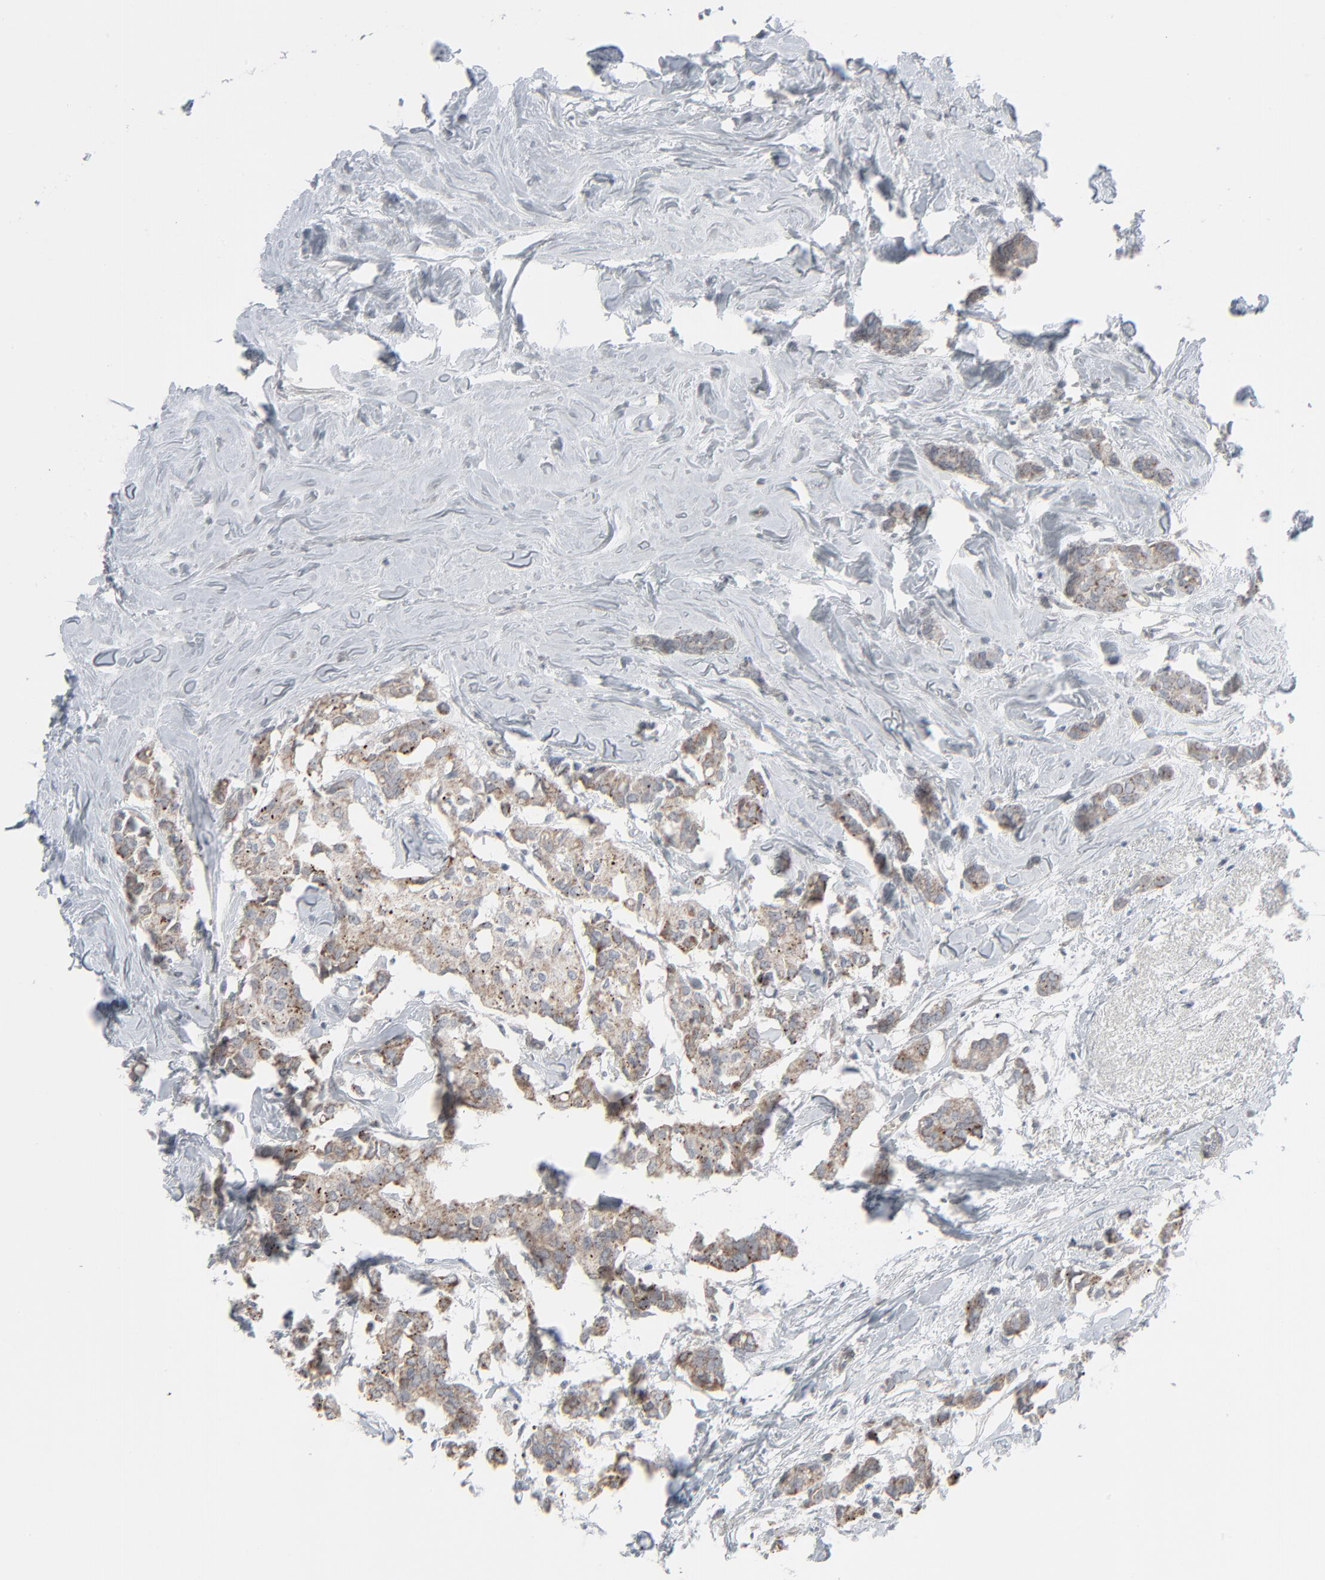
{"staining": {"intensity": "weak", "quantity": ">75%", "location": "cytoplasmic/membranous"}, "tissue": "breast cancer", "cell_type": "Tumor cells", "image_type": "cancer", "snomed": [{"axis": "morphology", "description": "Duct carcinoma"}, {"axis": "topography", "description": "Breast"}], "caption": "Immunohistochemical staining of breast invasive ductal carcinoma exhibits low levels of weak cytoplasmic/membranous positivity in approximately >75% of tumor cells.", "gene": "NEUROD1", "patient": {"sex": "female", "age": 84}}